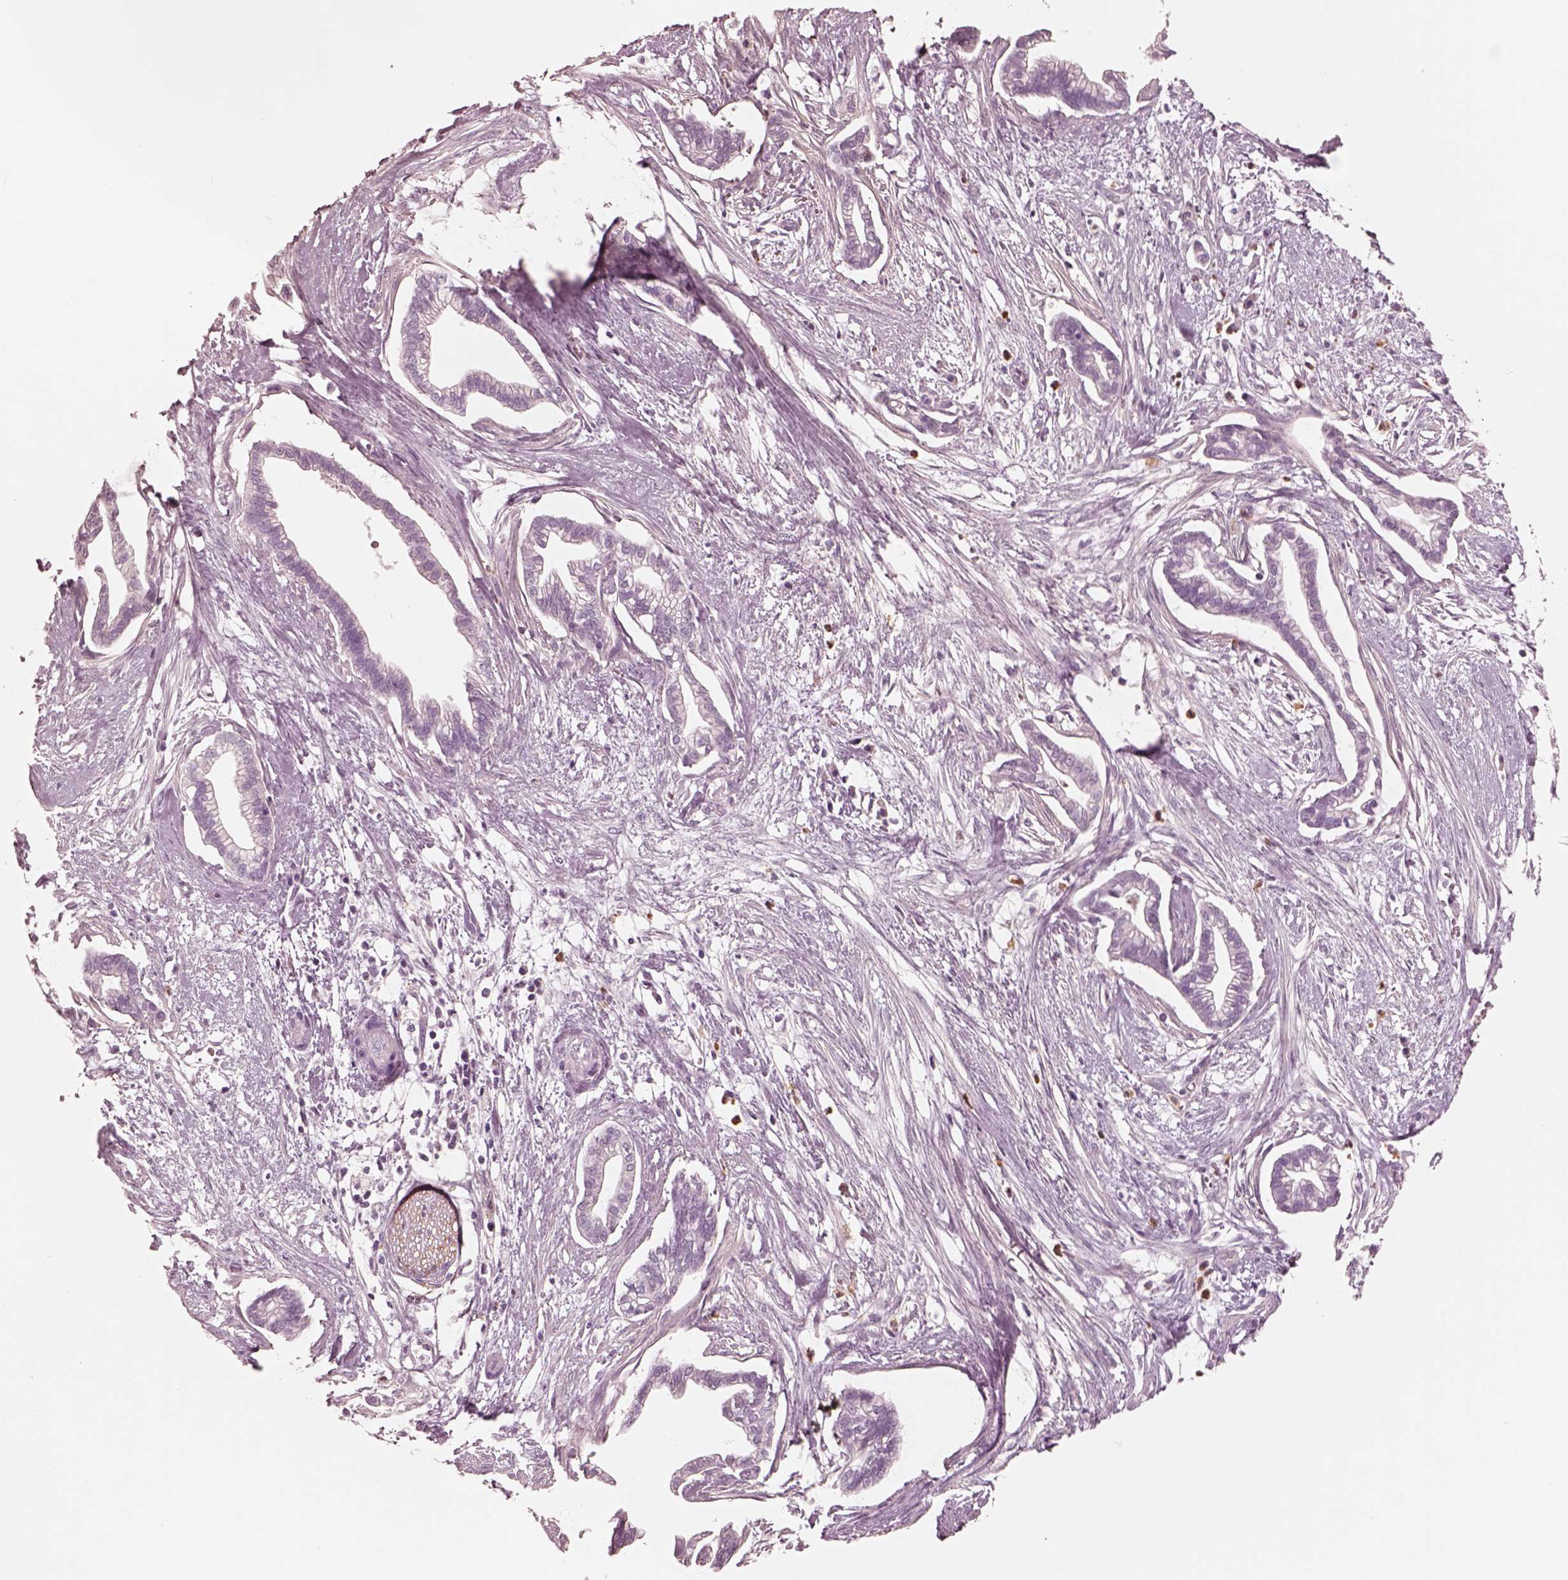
{"staining": {"intensity": "negative", "quantity": "none", "location": "none"}, "tissue": "cervical cancer", "cell_type": "Tumor cells", "image_type": "cancer", "snomed": [{"axis": "morphology", "description": "Adenocarcinoma, NOS"}, {"axis": "topography", "description": "Cervix"}], "caption": "DAB immunohistochemical staining of cervical cancer (adenocarcinoma) shows no significant expression in tumor cells.", "gene": "GPRIN1", "patient": {"sex": "female", "age": 62}}